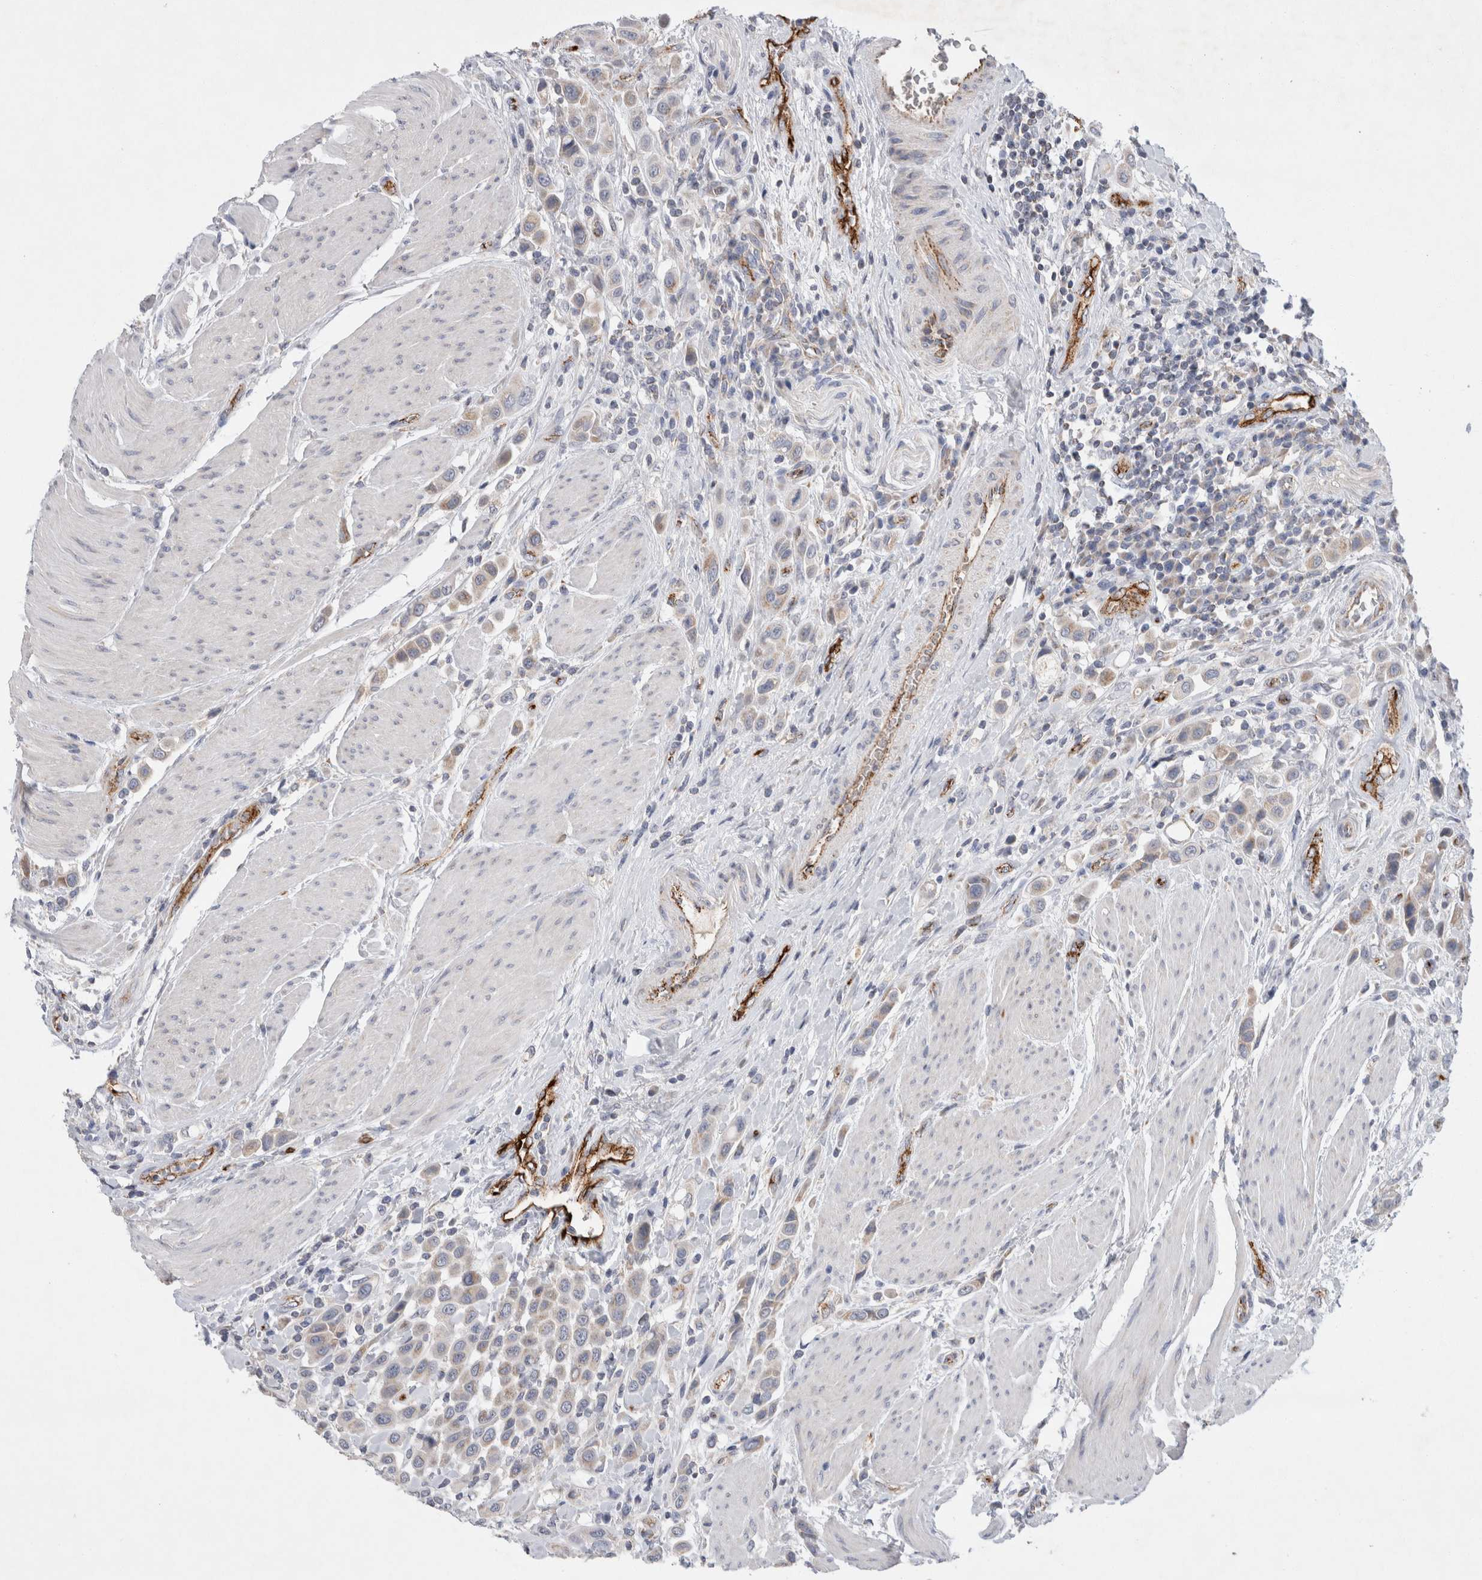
{"staining": {"intensity": "weak", "quantity": "25%-75%", "location": "cytoplasmic/membranous"}, "tissue": "urothelial cancer", "cell_type": "Tumor cells", "image_type": "cancer", "snomed": [{"axis": "morphology", "description": "Urothelial carcinoma, High grade"}, {"axis": "topography", "description": "Urinary bladder"}], "caption": "High-grade urothelial carcinoma stained with immunohistochemistry (IHC) shows weak cytoplasmic/membranous expression in approximately 25%-75% of tumor cells. (Brightfield microscopy of DAB IHC at high magnification).", "gene": "IARS2", "patient": {"sex": "male", "age": 50}}